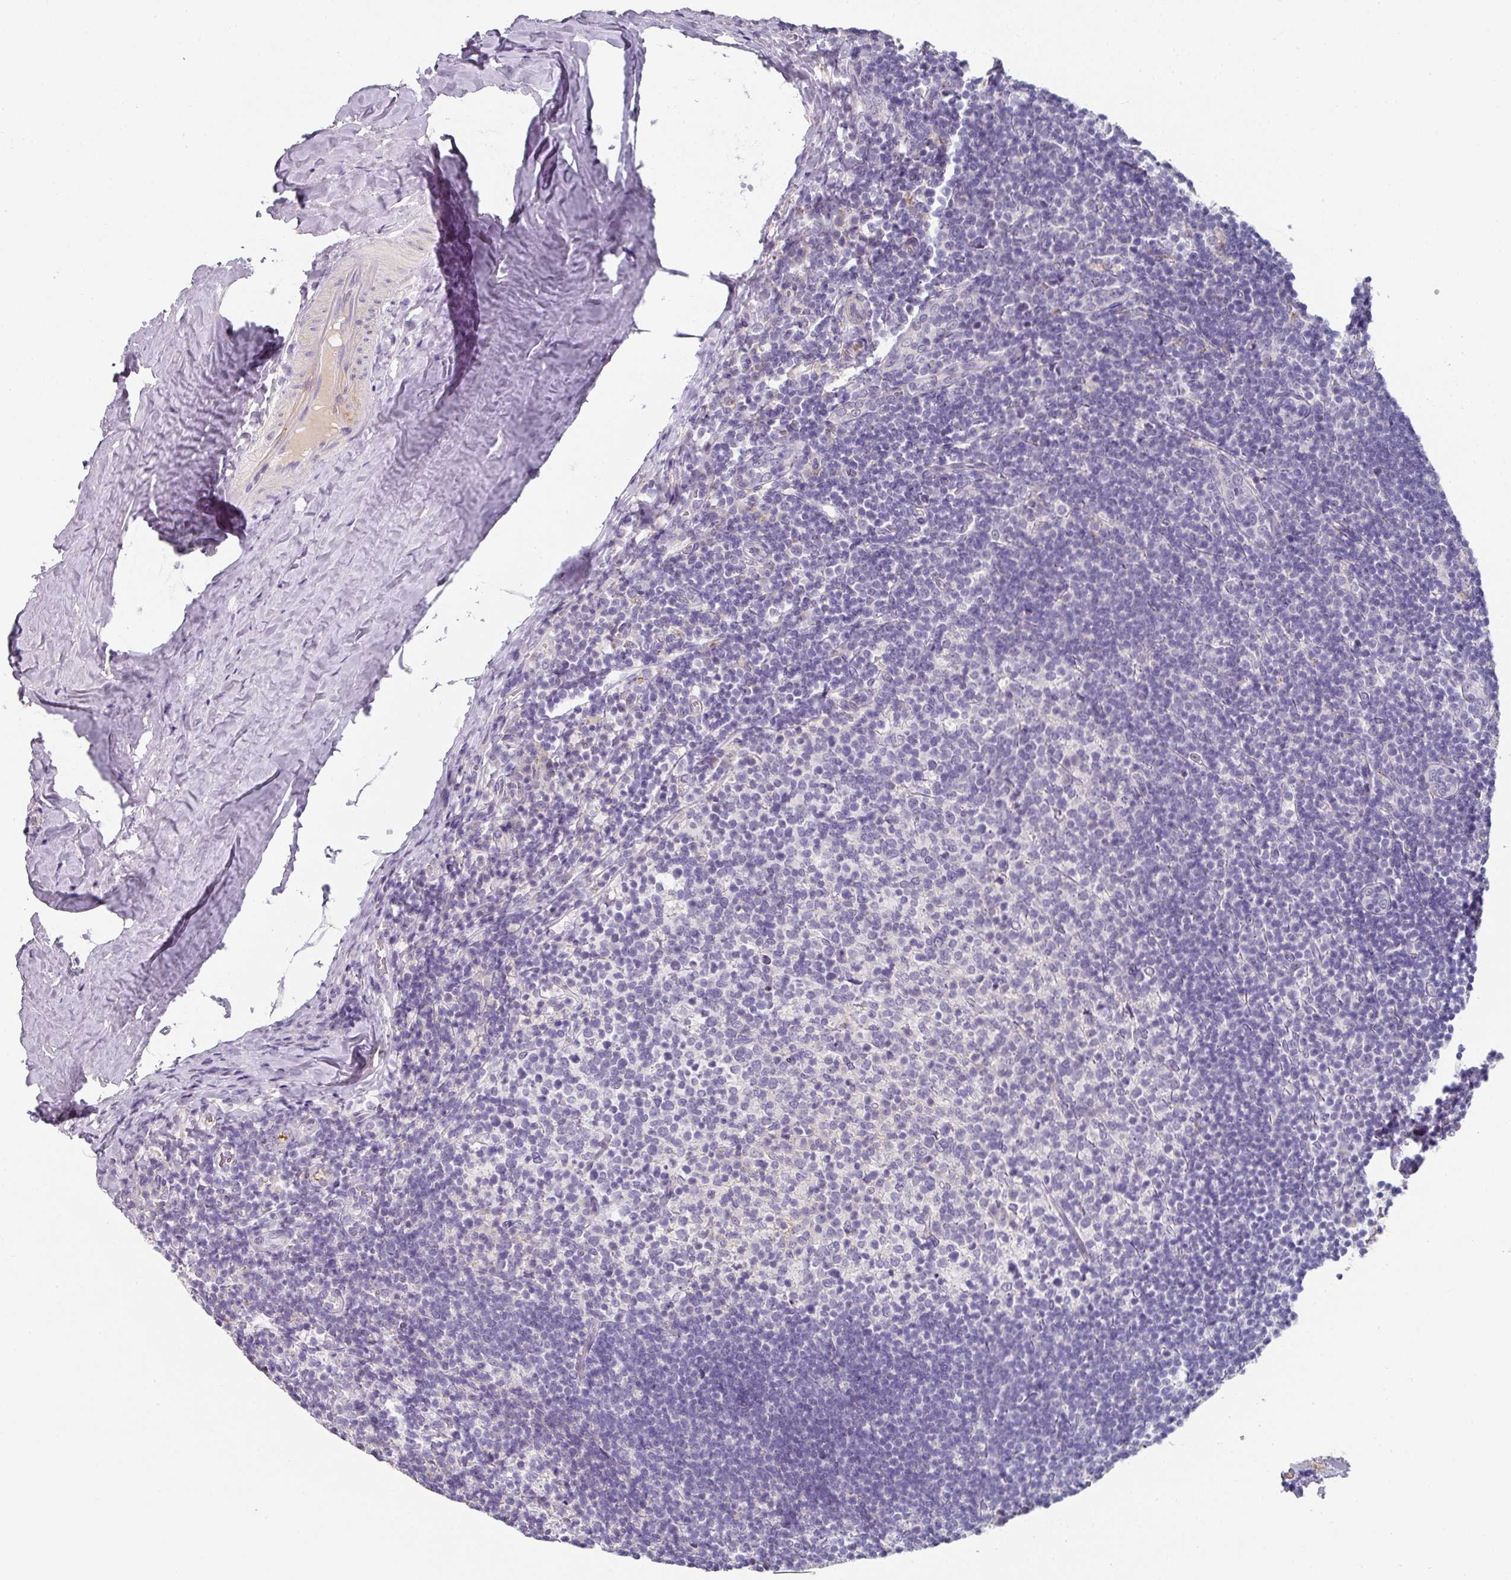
{"staining": {"intensity": "negative", "quantity": "none", "location": "none"}, "tissue": "tonsil", "cell_type": "Germinal center cells", "image_type": "normal", "snomed": [{"axis": "morphology", "description": "Normal tissue, NOS"}, {"axis": "topography", "description": "Tonsil"}], "caption": "IHC image of normal tonsil stained for a protein (brown), which displays no staining in germinal center cells.", "gene": "C1QB", "patient": {"sex": "female", "age": 10}}